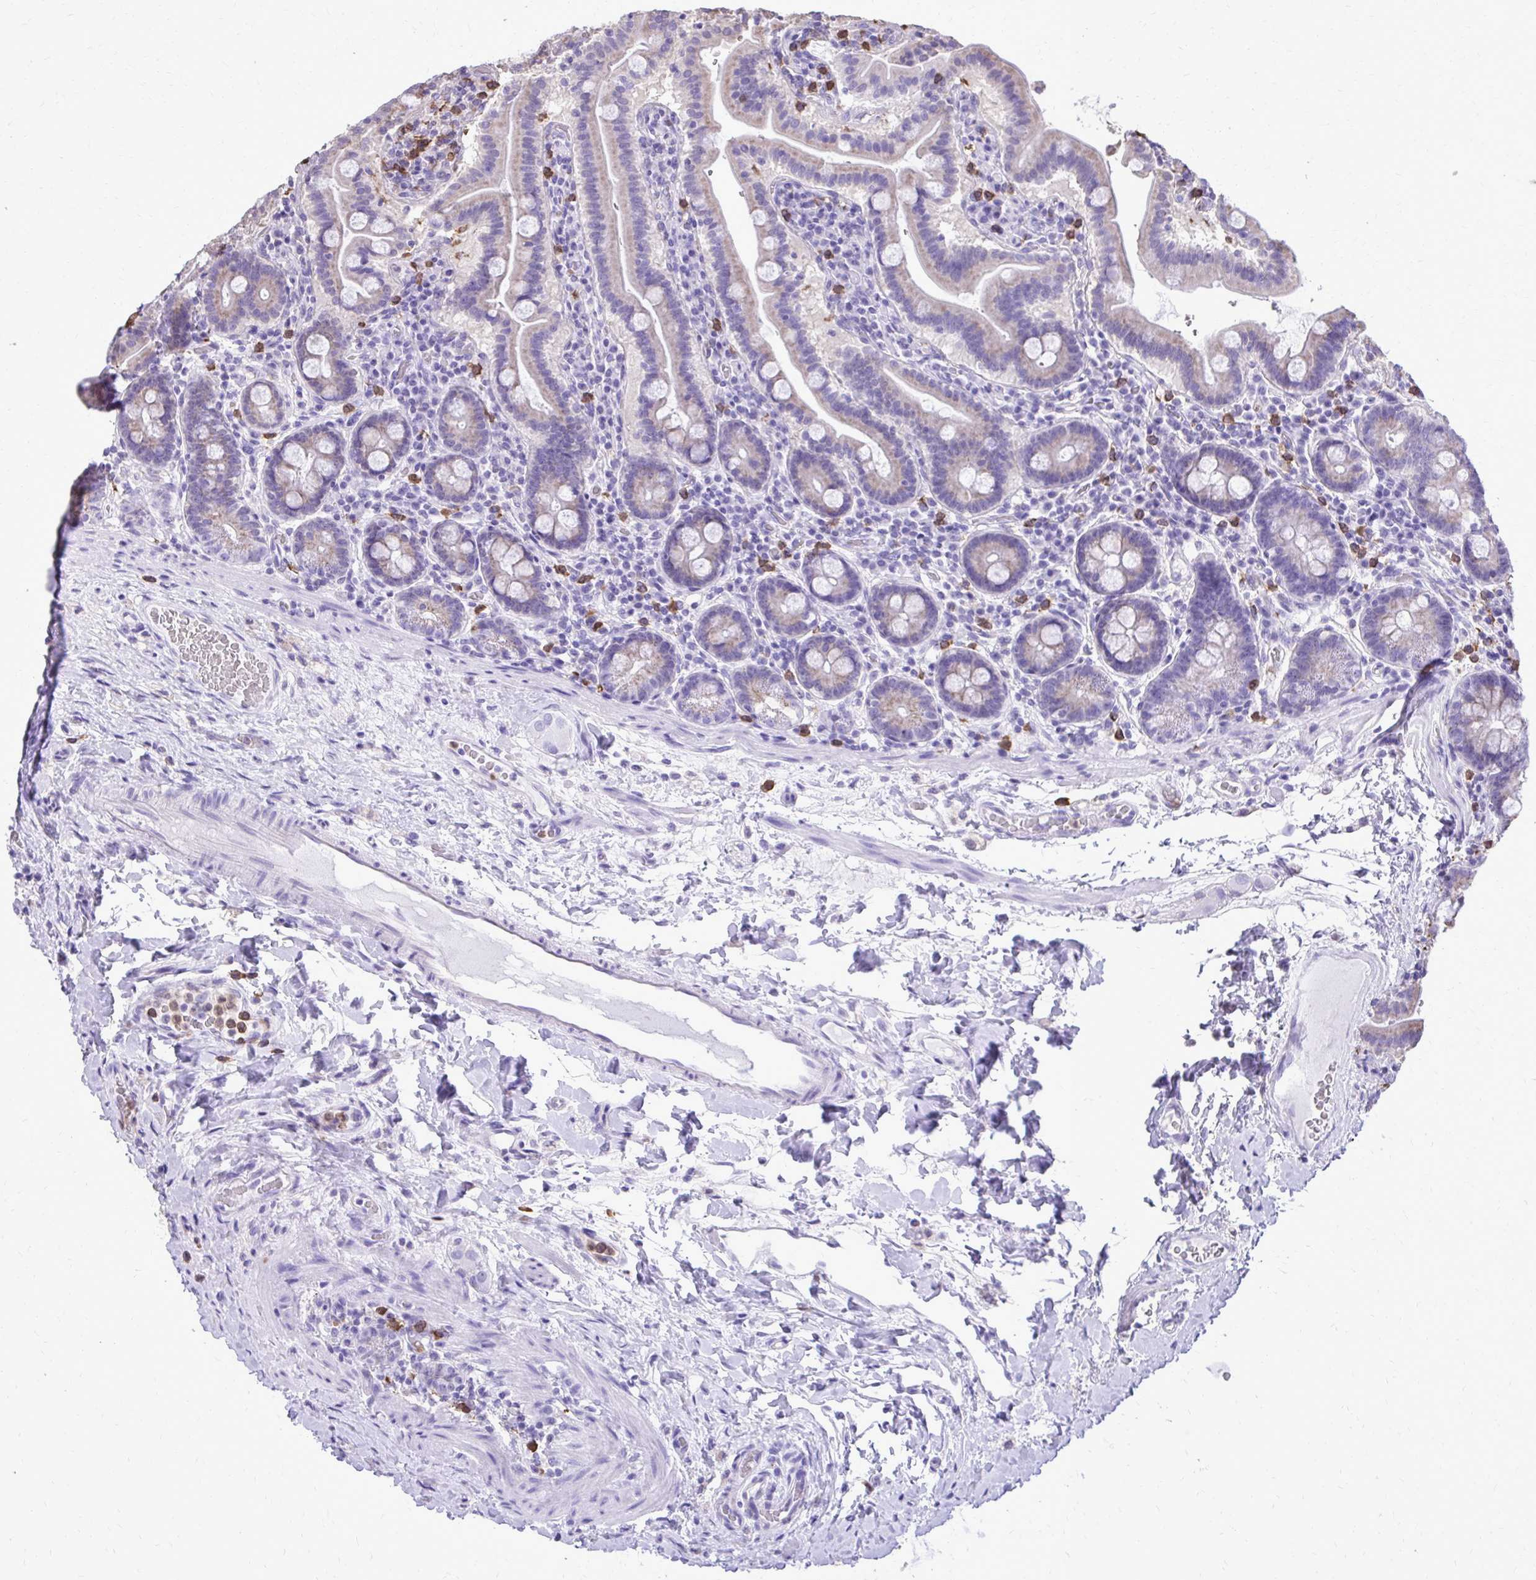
{"staining": {"intensity": "weak", "quantity": "<25%", "location": "cytoplasmic/membranous"}, "tissue": "small intestine", "cell_type": "Glandular cells", "image_type": "normal", "snomed": [{"axis": "morphology", "description": "Normal tissue, NOS"}, {"axis": "topography", "description": "Small intestine"}], "caption": "A high-resolution photomicrograph shows IHC staining of unremarkable small intestine, which shows no significant expression in glandular cells. (Stains: DAB IHC with hematoxylin counter stain, Microscopy: brightfield microscopy at high magnification).", "gene": "CAT", "patient": {"sex": "male", "age": 26}}